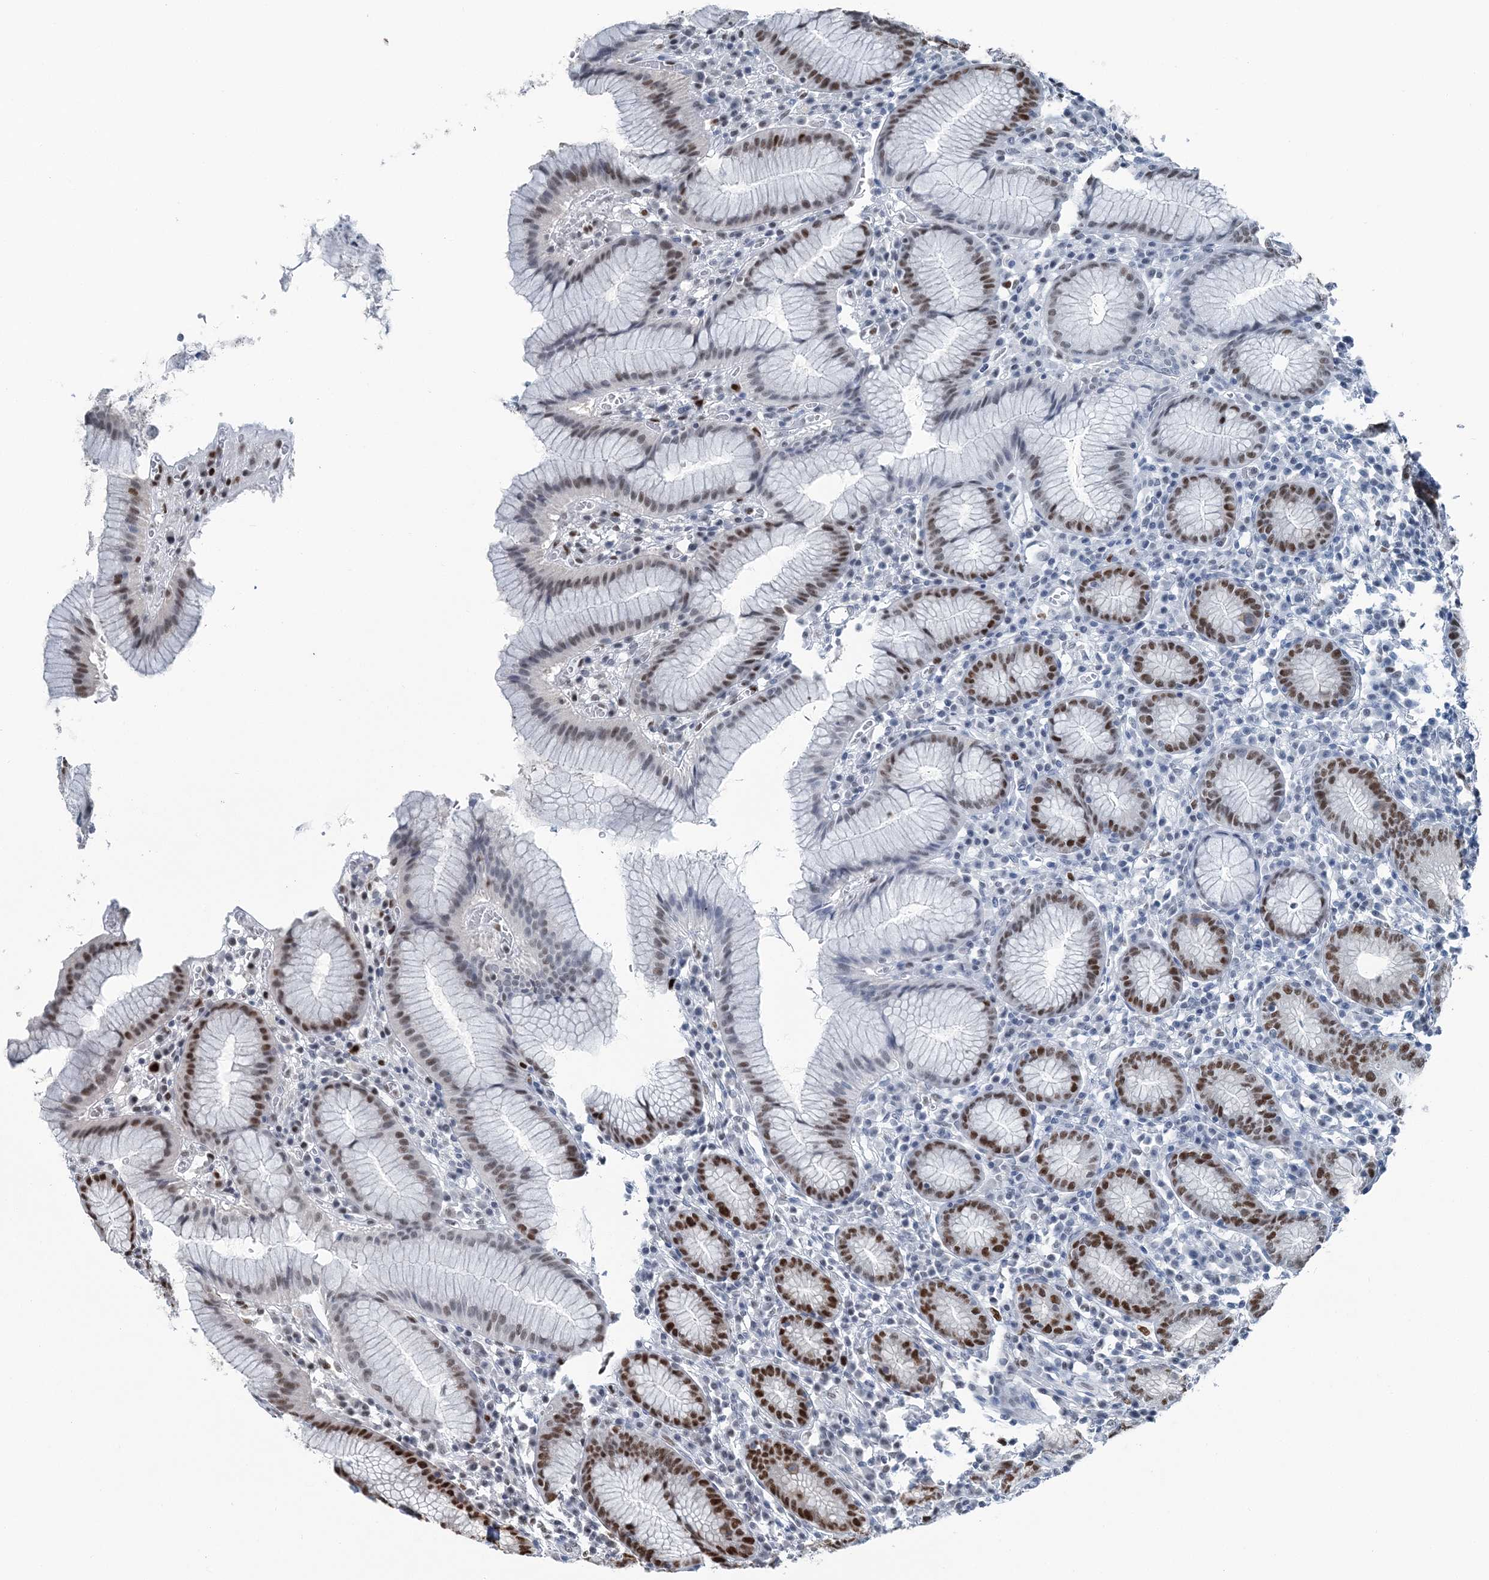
{"staining": {"intensity": "strong", "quantity": "25%-75%", "location": "nuclear"}, "tissue": "stomach", "cell_type": "Glandular cells", "image_type": "normal", "snomed": [{"axis": "morphology", "description": "Normal tissue, NOS"}, {"axis": "topography", "description": "Stomach"}], "caption": "Immunohistochemistry micrograph of unremarkable stomach stained for a protein (brown), which reveals high levels of strong nuclear positivity in approximately 25%-75% of glandular cells.", "gene": "HAT1", "patient": {"sex": "male", "age": 55}}